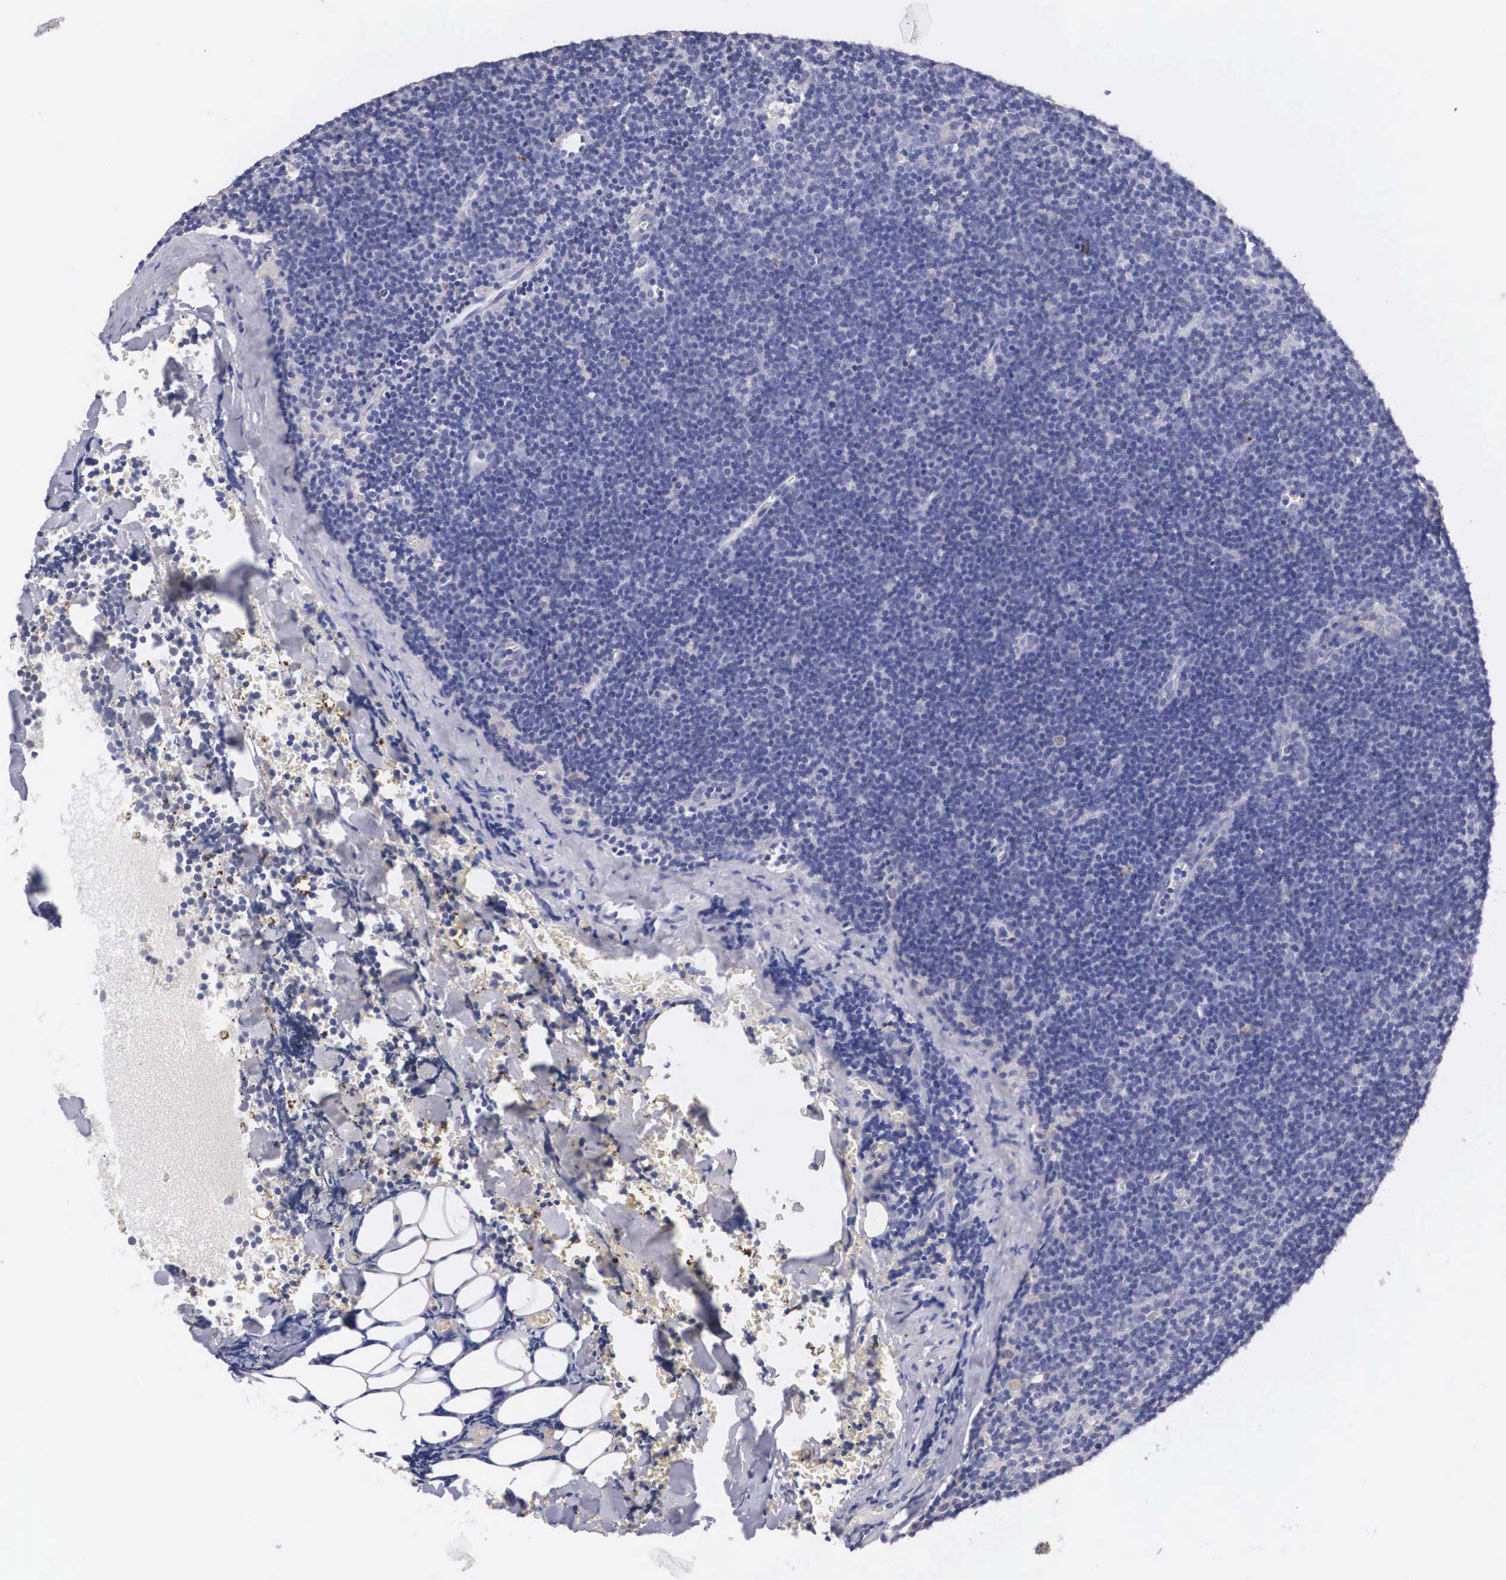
{"staining": {"intensity": "negative", "quantity": "none", "location": "none"}, "tissue": "lymphoma", "cell_type": "Tumor cells", "image_type": "cancer", "snomed": [{"axis": "morphology", "description": "Malignant lymphoma, non-Hodgkin's type, Low grade"}, {"axis": "topography", "description": "Lymph node"}], "caption": "Immunohistochemical staining of human malignant lymphoma, non-Hodgkin's type (low-grade) exhibits no significant expression in tumor cells.", "gene": "ABHD4", "patient": {"sex": "male", "age": 57}}